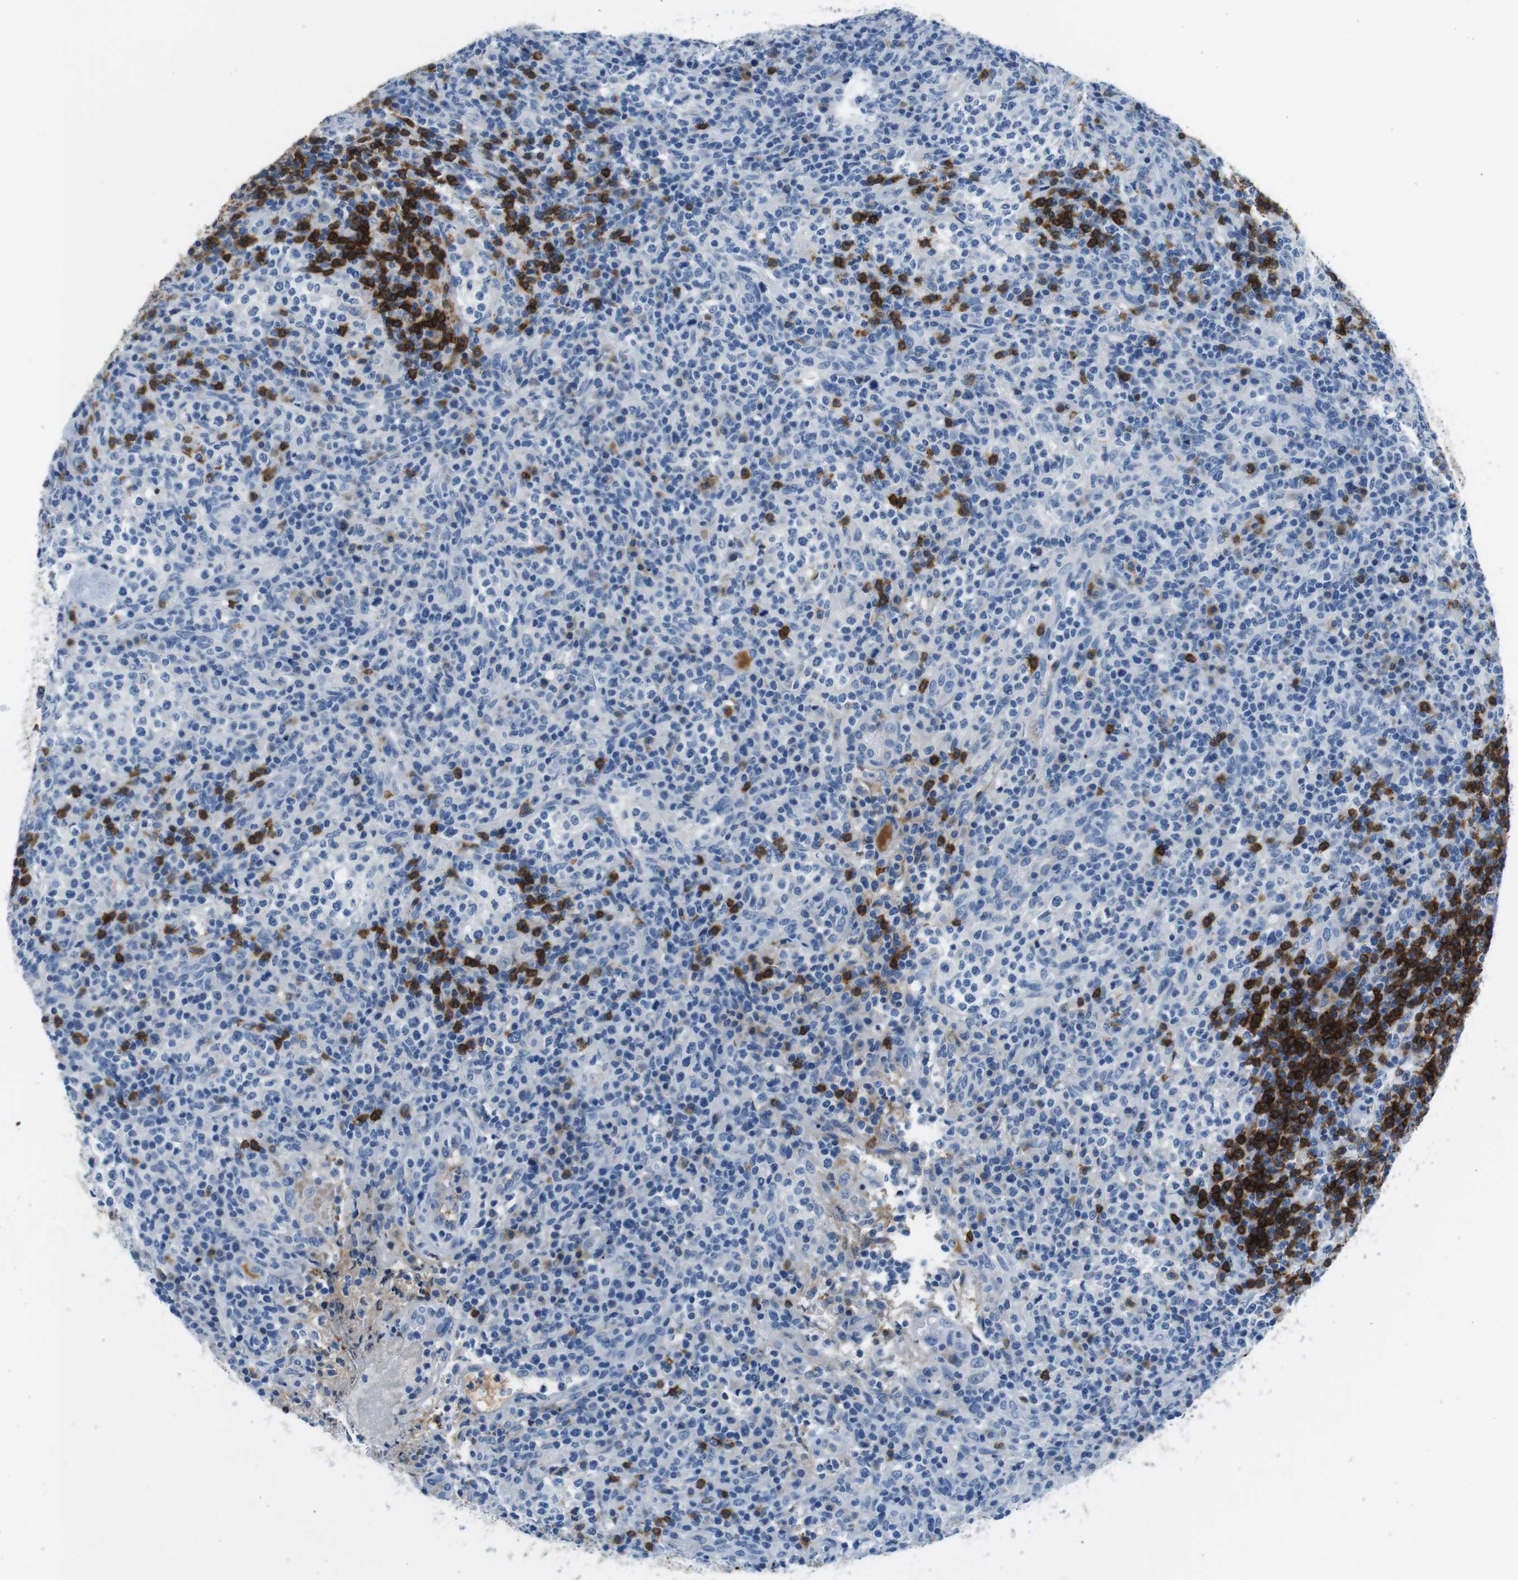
{"staining": {"intensity": "negative", "quantity": "none", "location": "none"}, "tissue": "lymphoma", "cell_type": "Tumor cells", "image_type": "cancer", "snomed": [{"axis": "morphology", "description": "Malignant lymphoma, non-Hodgkin's type, High grade"}, {"axis": "topography", "description": "Lymph node"}], "caption": "Immunohistochemistry image of malignant lymphoma, non-Hodgkin's type (high-grade) stained for a protein (brown), which shows no staining in tumor cells.", "gene": "IGHD", "patient": {"sex": "female", "age": 76}}